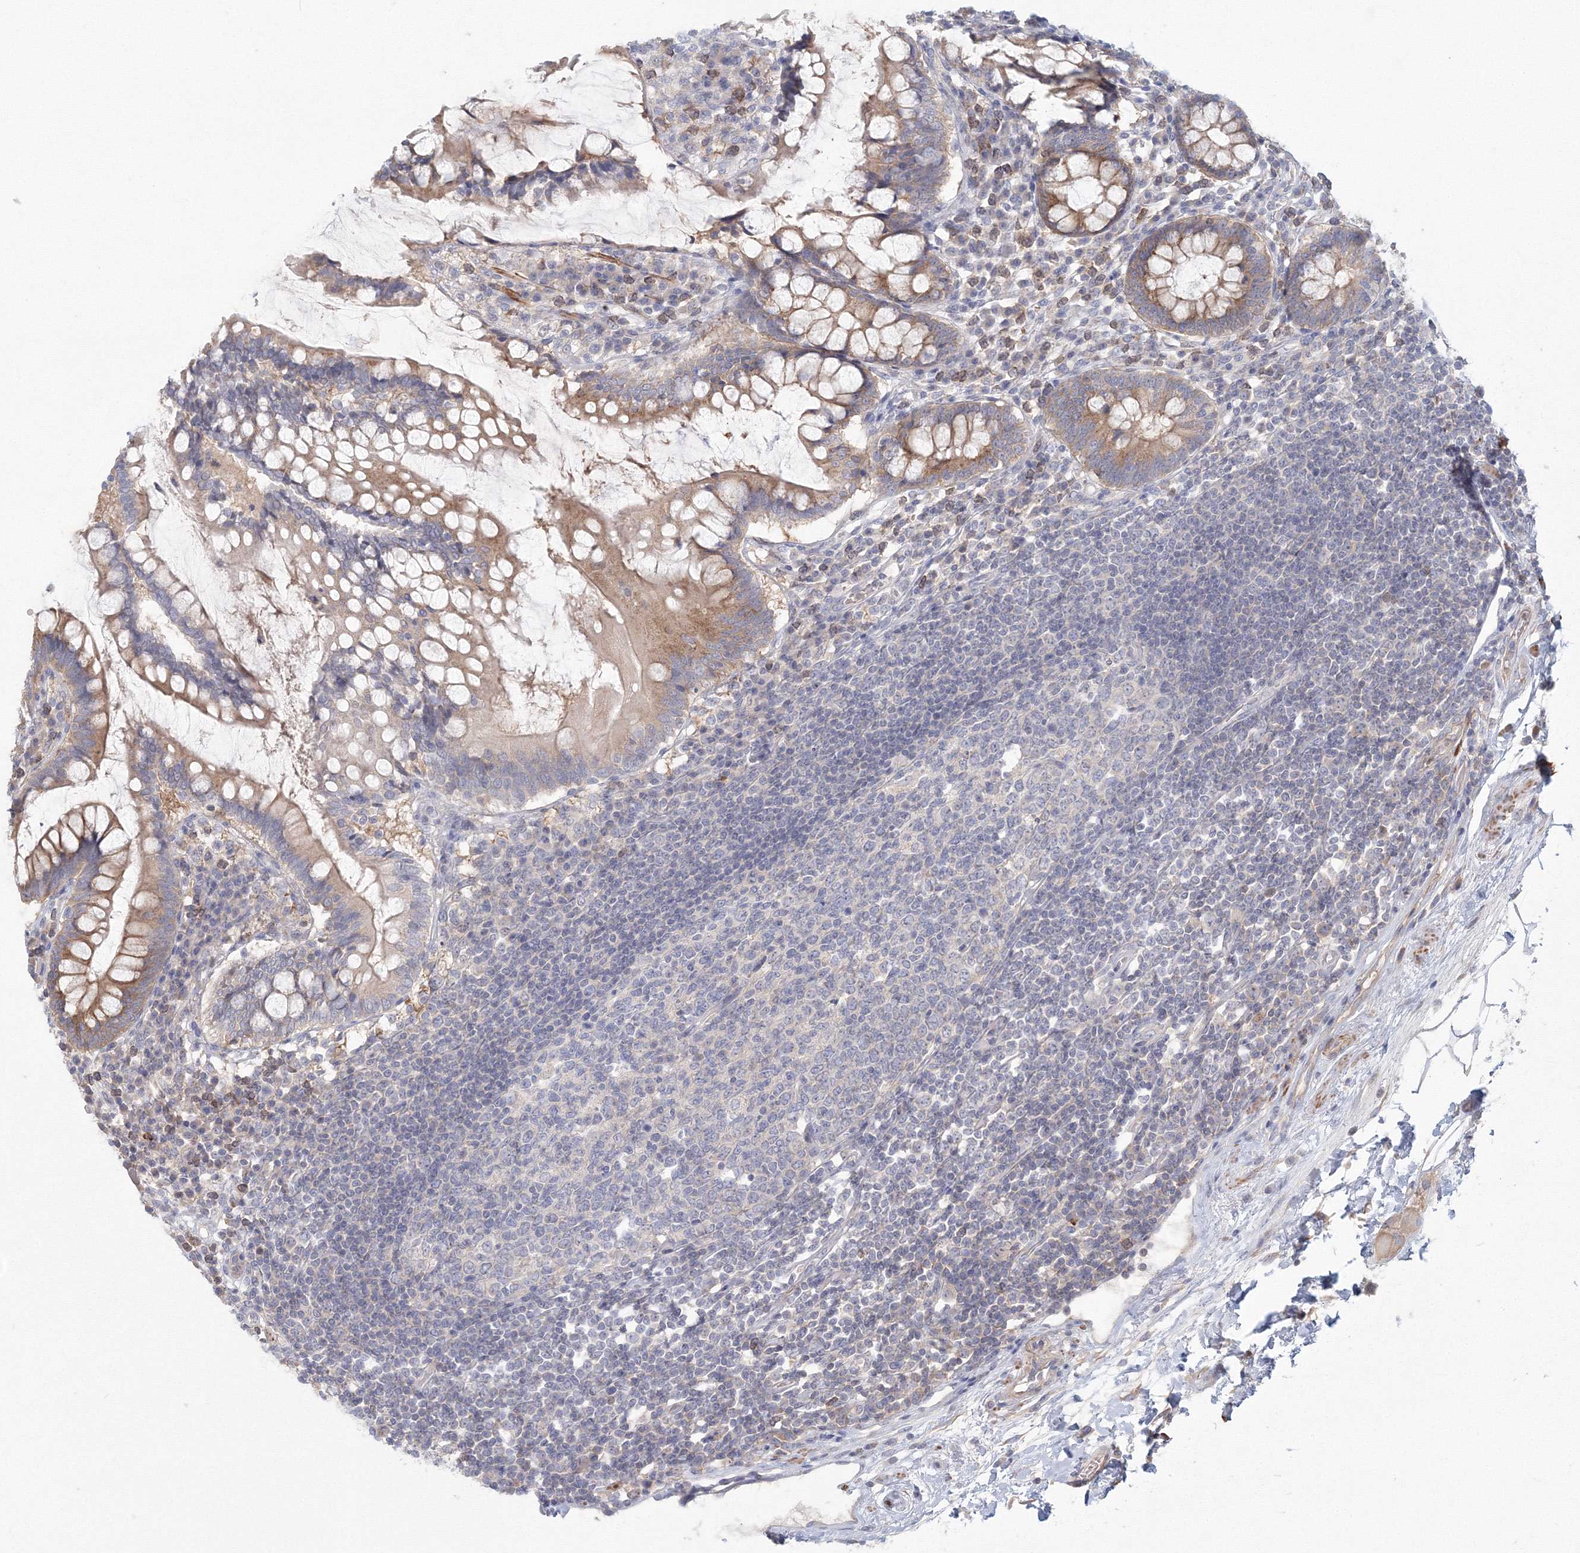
{"staining": {"intensity": "weak", "quantity": "25%-75%", "location": "cytoplasmic/membranous"}, "tissue": "colon", "cell_type": "Endothelial cells", "image_type": "normal", "snomed": [{"axis": "morphology", "description": "Normal tissue, NOS"}, {"axis": "topography", "description": "Colon"}], "caption": "Protein analysis of normal colon exhibits weak cytoplasmic/membranous staining in approximately 25%-75% of endothelial cells.", "gene": "TACC2", "patient": {"sex": "female", "age": 79}}